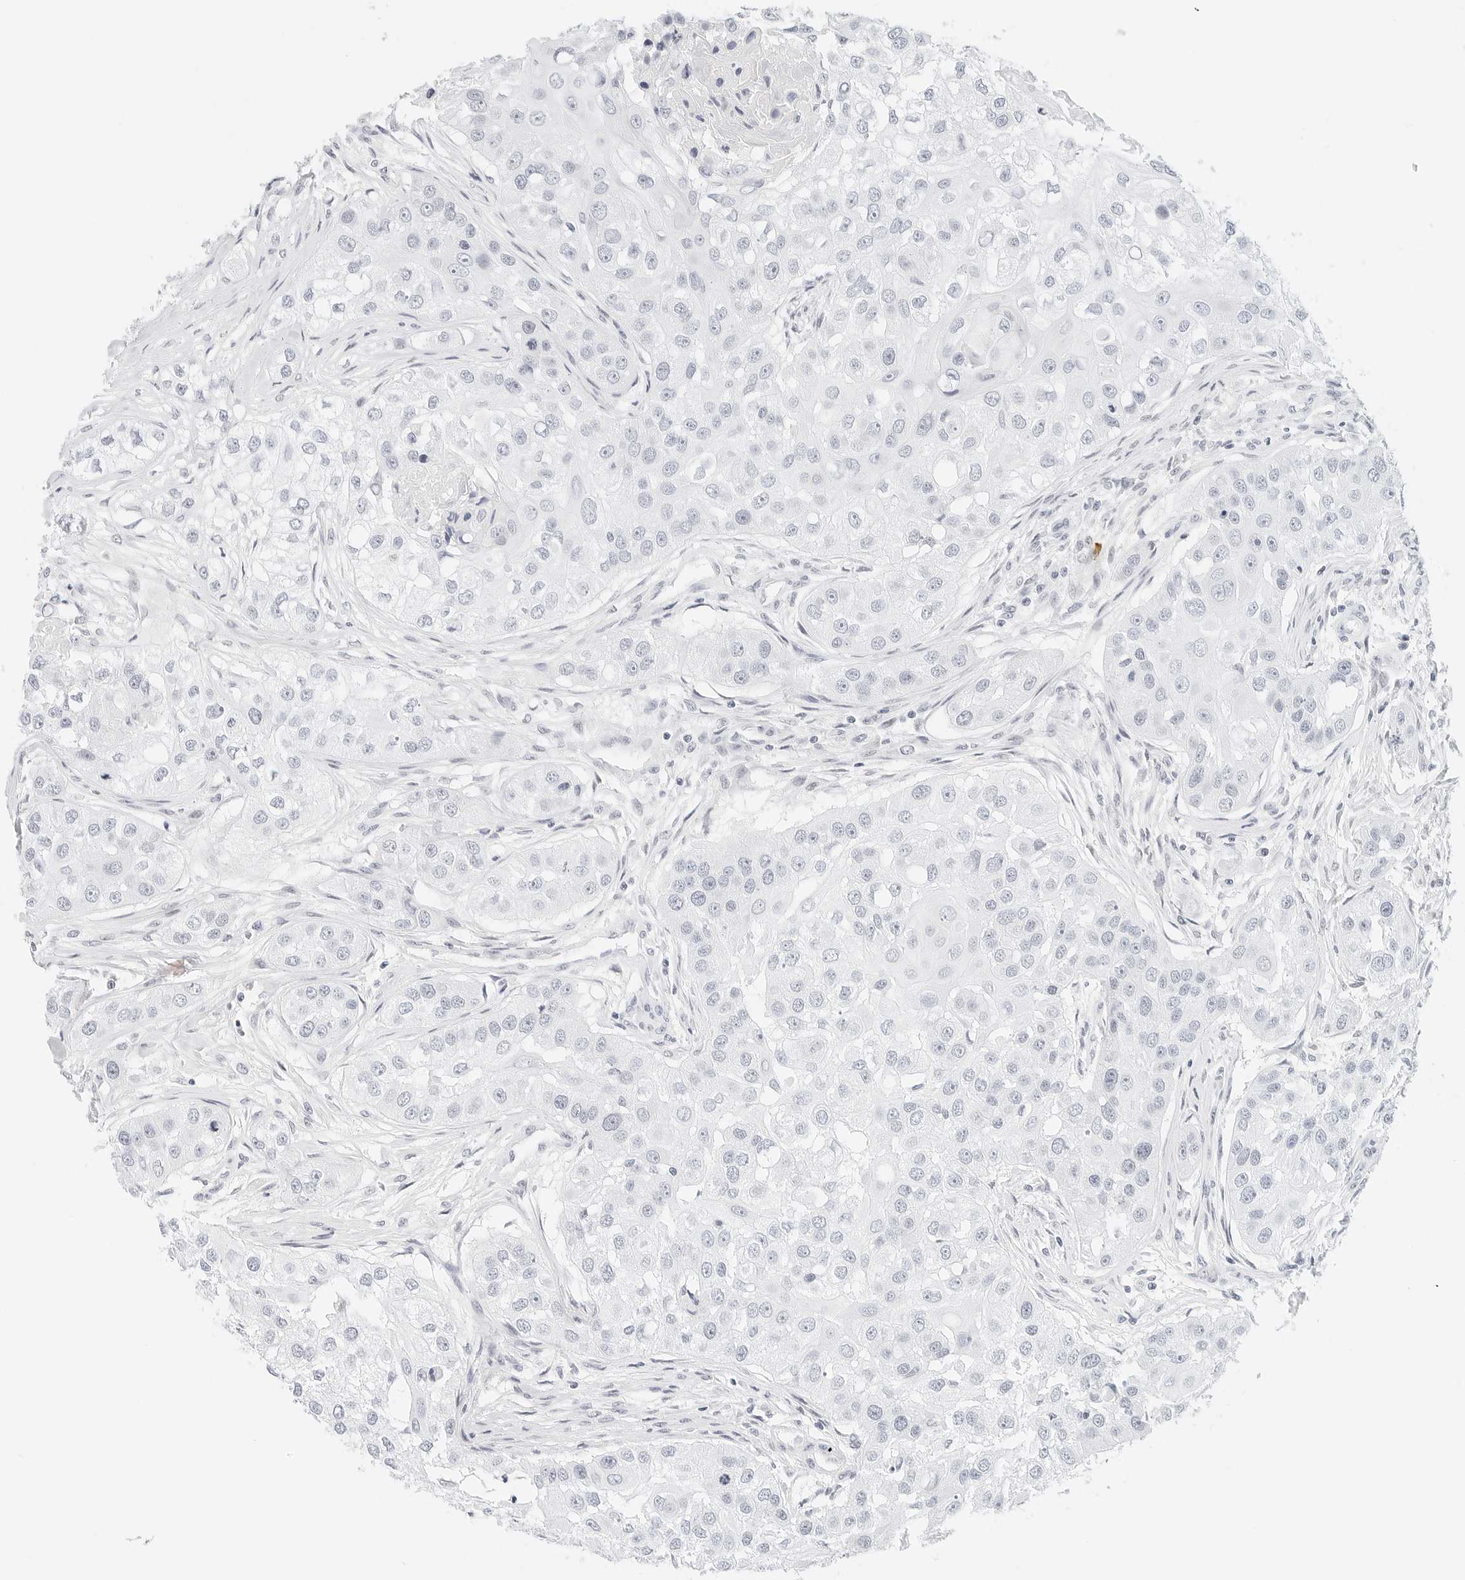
{"staining": {"intensity": "negative", "quantity": "none", "location": "none"}, "tissue": "head and neck cancer", "cell_type": "Tumor cells", "image_type": "cancer", "snomed": [{"axis": "morphology", "description": "Normal tissue, NOS"}, {"axis": "morphology", "description": "Squamous cell carcinoma, NOS"}, {"axis": "topography", "description": "Skeletal muscle"}, {"axis": "topography", "description": "Head-Neck"}], "caption": "Tumor cells are negative for protein expression in human head and neck cancer.", "gene": "CD22", "patient": {"sex": "male", "age": 51}}